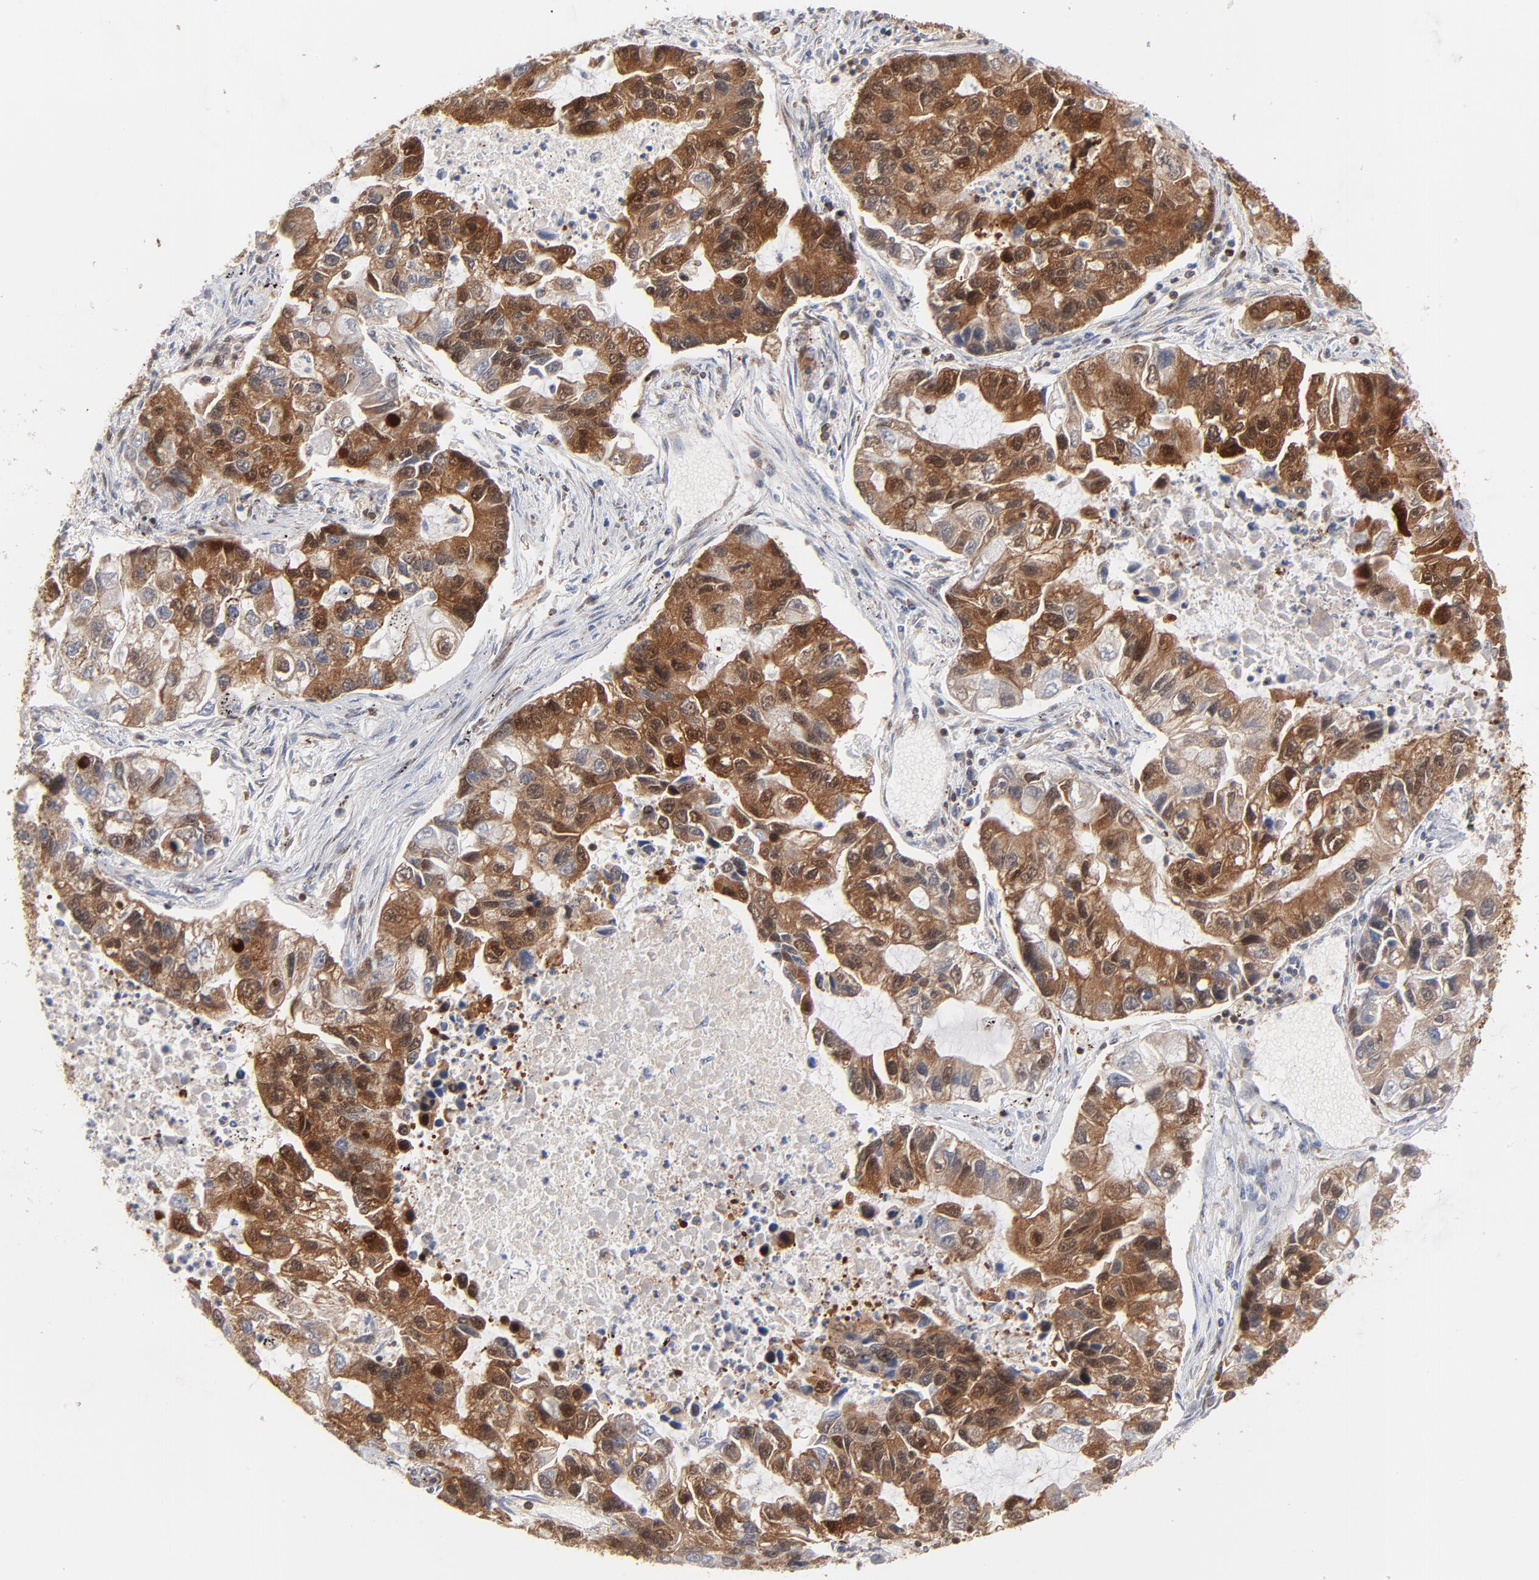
{"staining": {"intensity": "moderate", "quantity": ">75%", "location": "cytoplasmic/membranous,nuclear"}, "tissue": "lung cancer", "cell_type": "Tumor cells", "image_type": "cancer", "snomed": [{"axis": "morphology", "description": "Adenocarcinoma, NOS"}, {"axis": "topography", "description": "Lung"}], "caption": "Lung cancer stained with a brown dye displays moderate cytoplasmic/membranous and nuclear positive positivity in about >75% of tumor cells.", "gene": "DIABLO", "patient": {"sex": "female", "age": 51}}